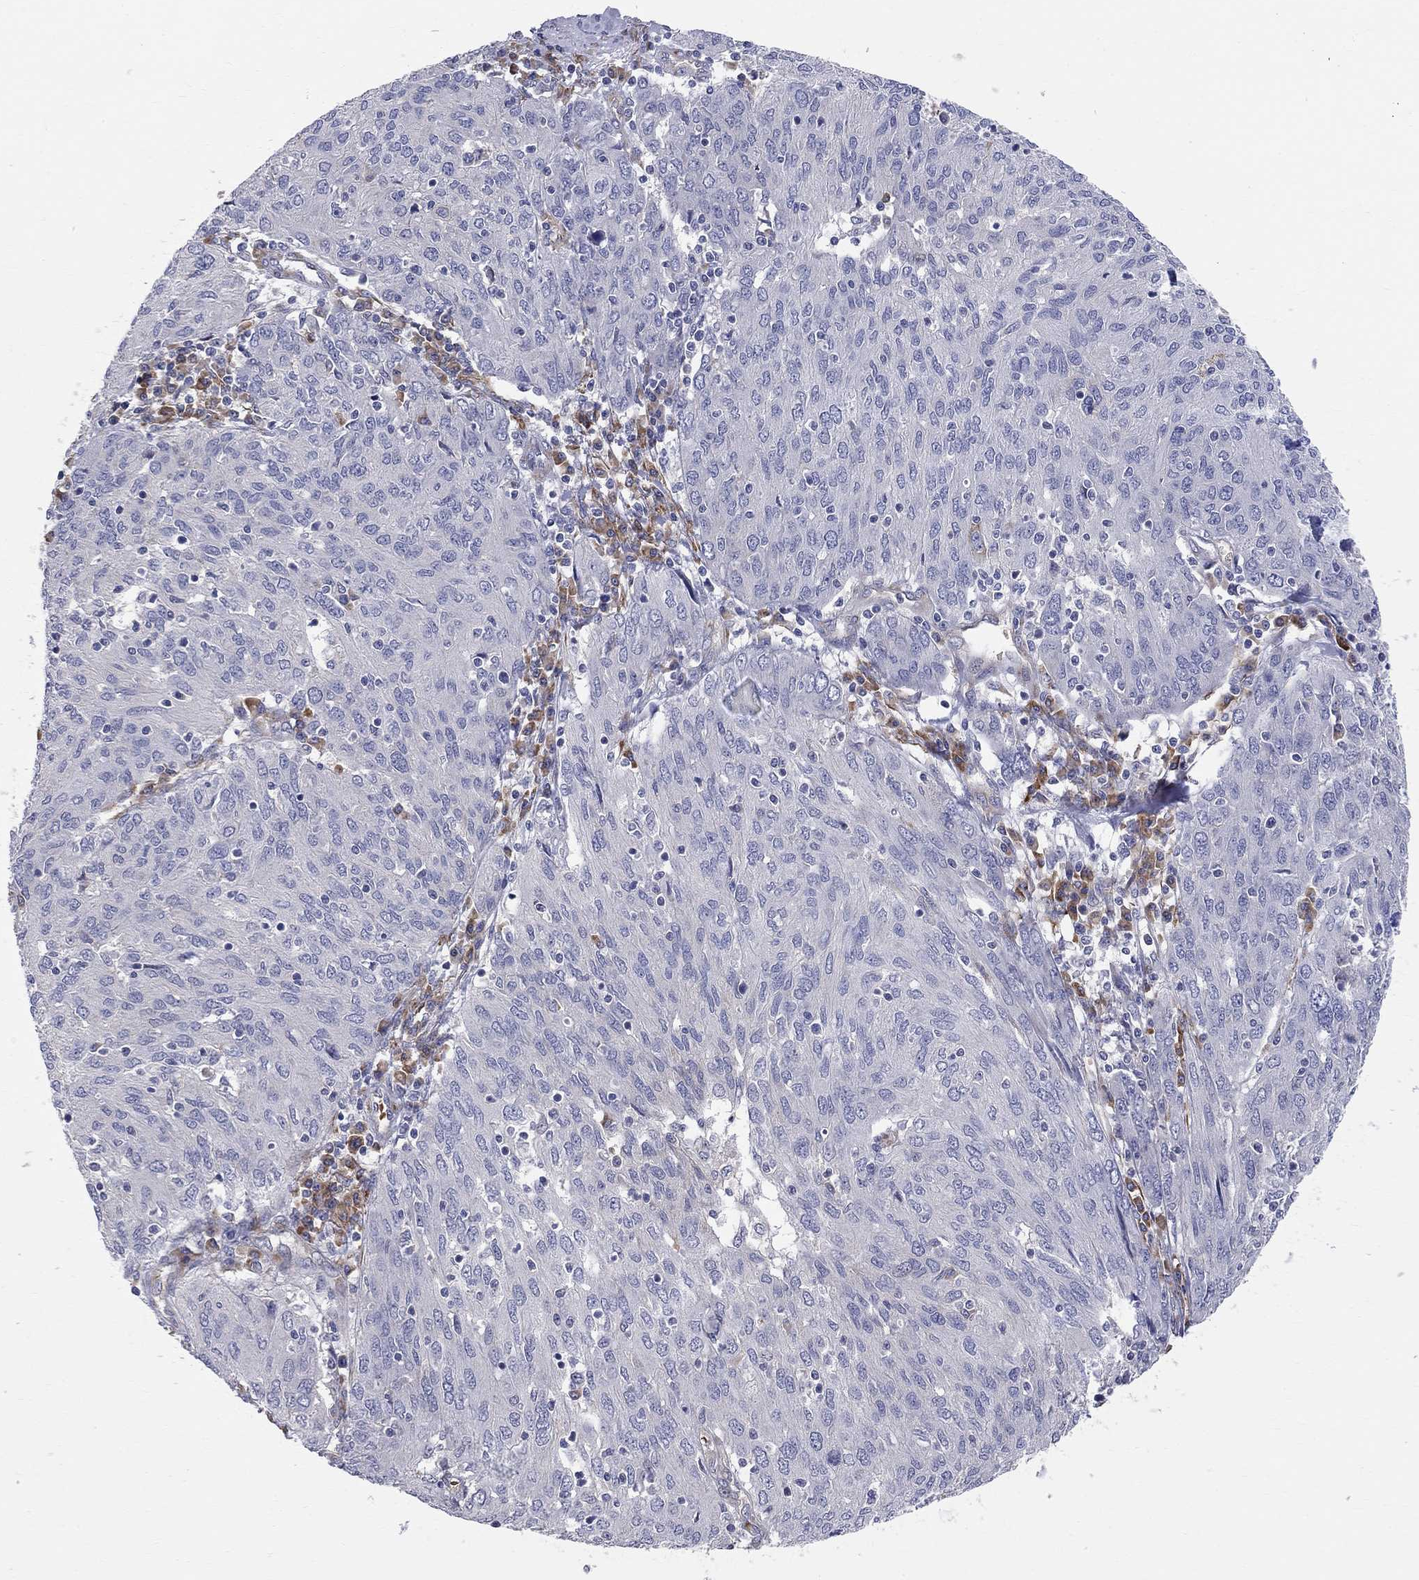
{"staining": {"intensity": "negative", "quantity": "none", "location": "none"}, "tissue": "ovarian cancer", "cell_type": "Tumor cells", "image_type": "cancer", "snomed": [{"axis": "morphology", "description": "Carcinoma, endometroid"}, {"axis": "topography", "description": "Ovary"}], "caption": "Histopathology image shows no protein positivity in tumor cells of ovarian endometroid carcinoma tissue.", "gene": "CASTOR1", "patient": {"sex": "female", "age": 50}}